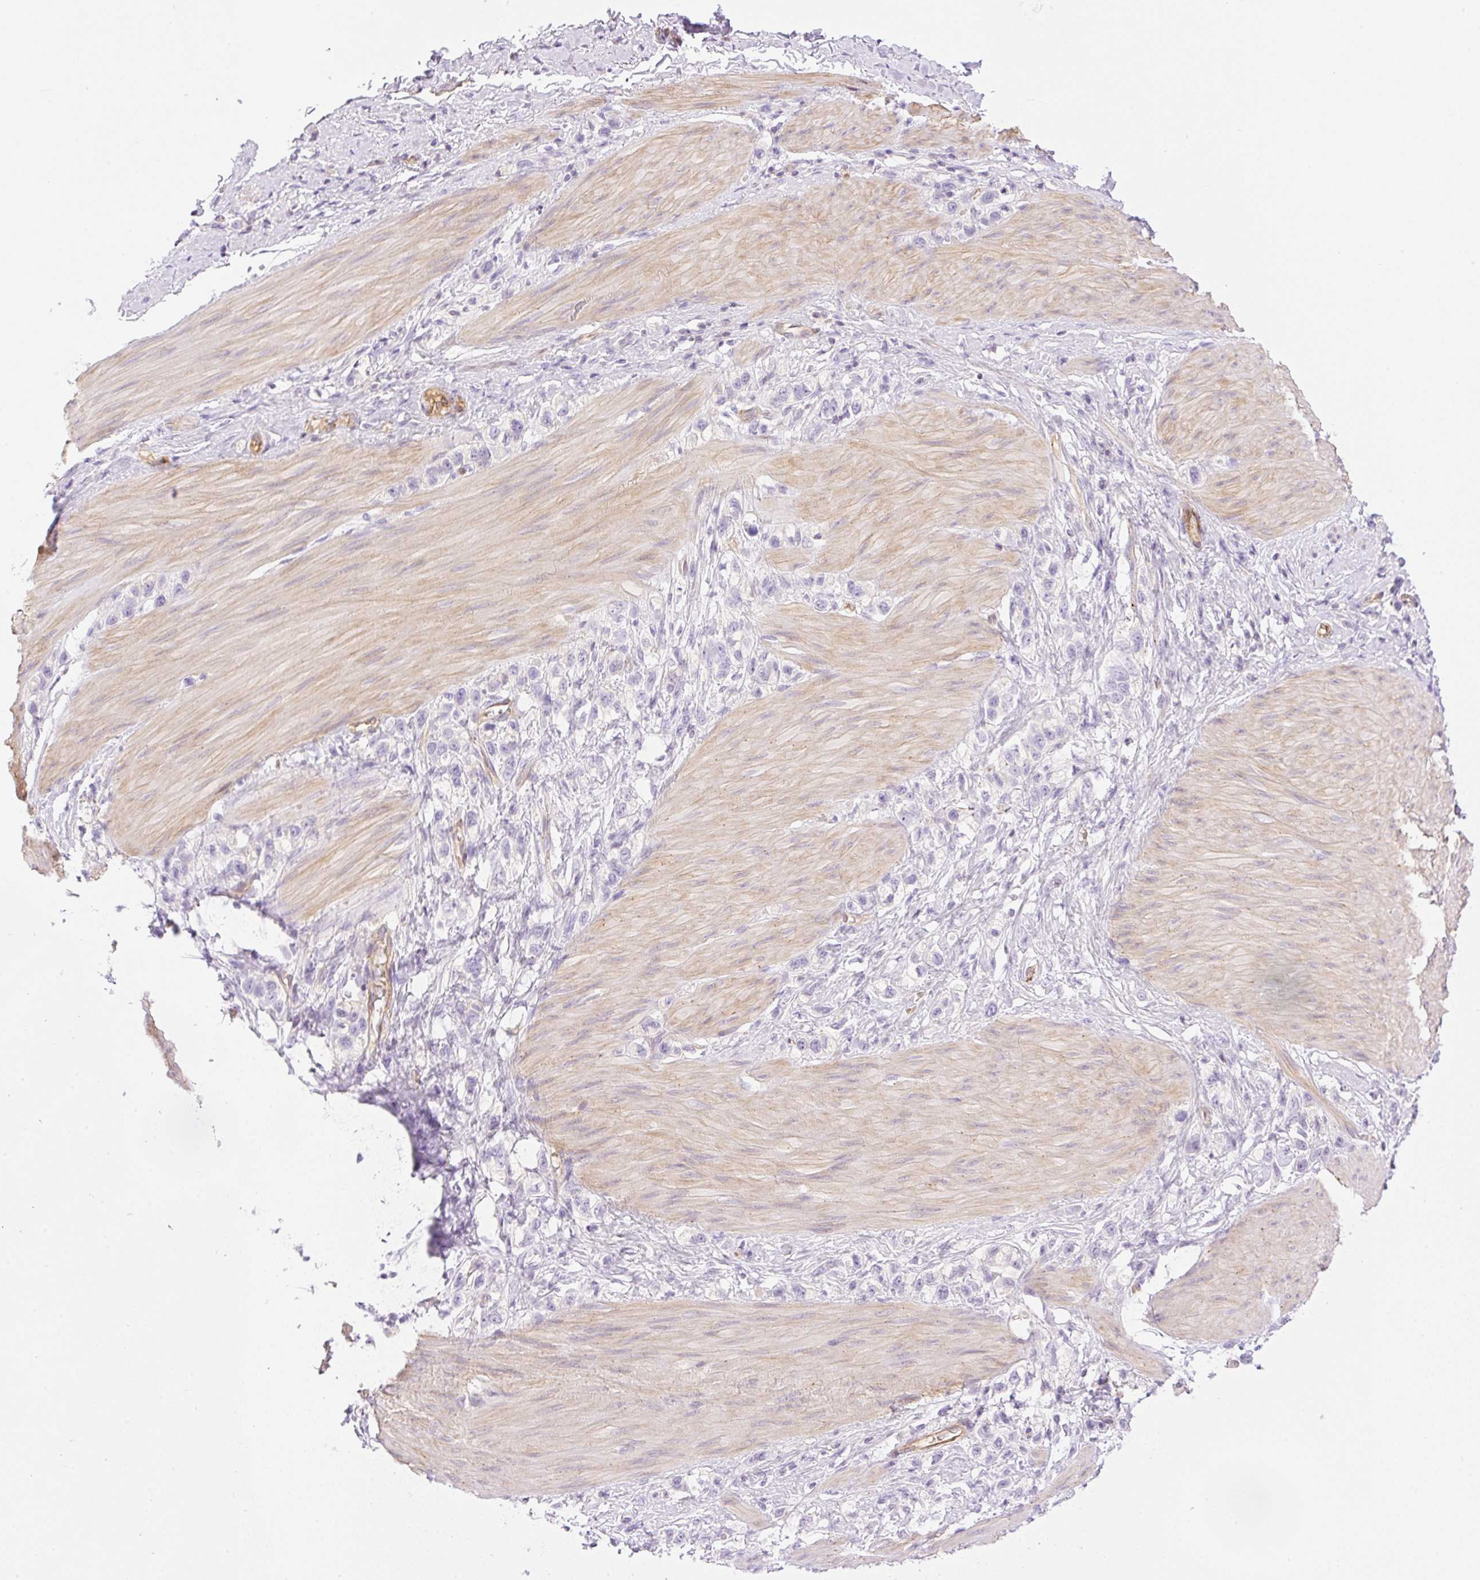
{"staining": {"intensity": "negative", "quantity": "none", "location": "none"}, "tissue": "stomach cancer", "cell_type": "Tumor cells", "image_type": "cancer", "snomed": [{"axis": "morphology", "description": "Adenocarcinoma, NOS"}, {"axis": "topography", "description": "Stomach"}], "caption": "High magnification brightfield microscopy of stomach adenocarcinoma stained with DAB (3,3'-diaminobenzidine) (brown) and counterstained with hematoxylin (blue): tumor cells show no significant positivity.", "gene": "EHD3", "patient": {"sex": "female", "age": 65}}